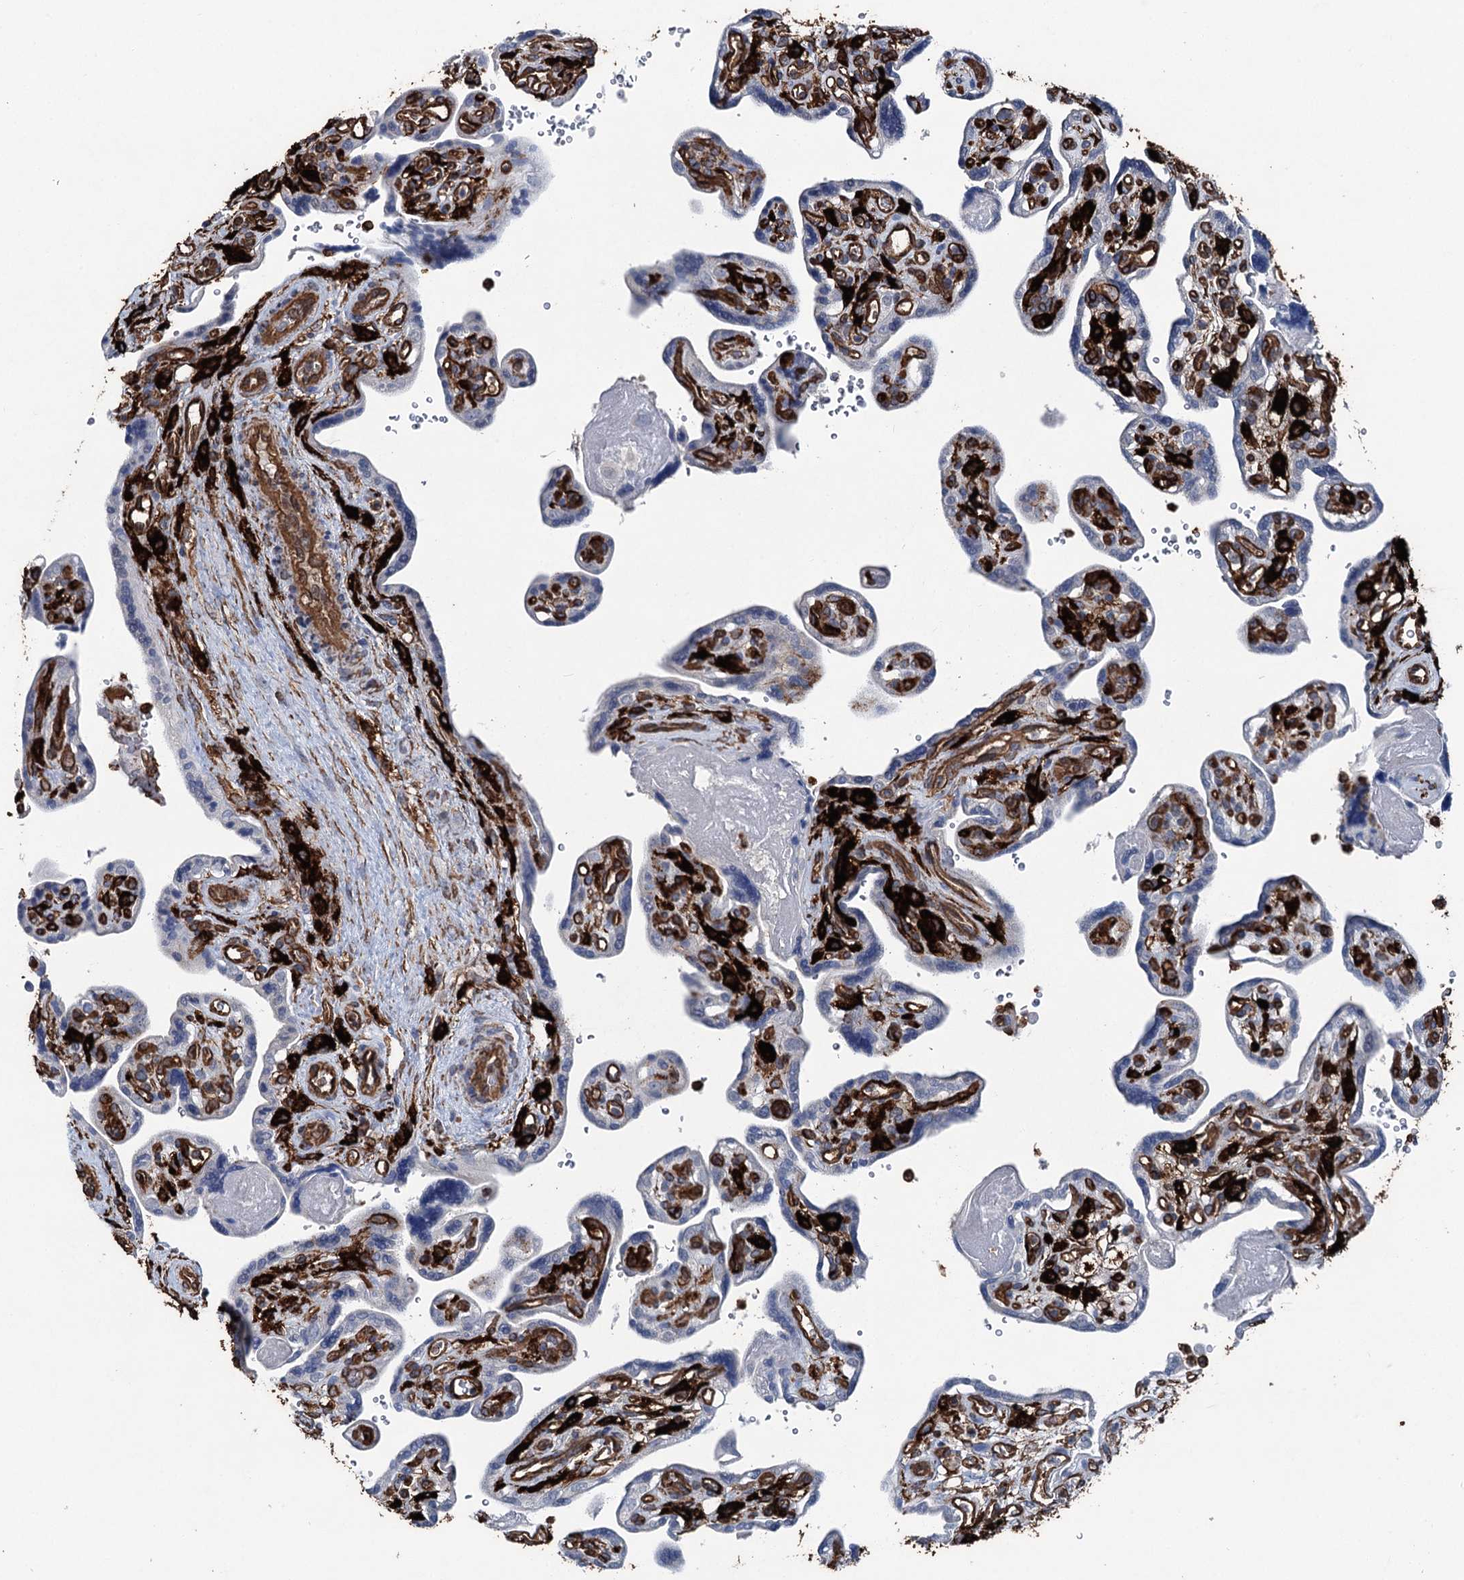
{"staining": {"intensity": "negative", "quantity": "none", "location": "none"}, "tissue": "placenta", "cell_type": "Trophoblastic cells", "image_type": "normal", "snomed": [{"axis": "morphology", "description": "Normal tissue, NOS"}, {"axis": "topography", "description": "Placenta"}], "caption": "Histopathology image shows no protein staining in trophoblastic cells of unremarkable placenta.", "gene": "CLEC4M", "patient": {"sex": "female", "age": 39}}